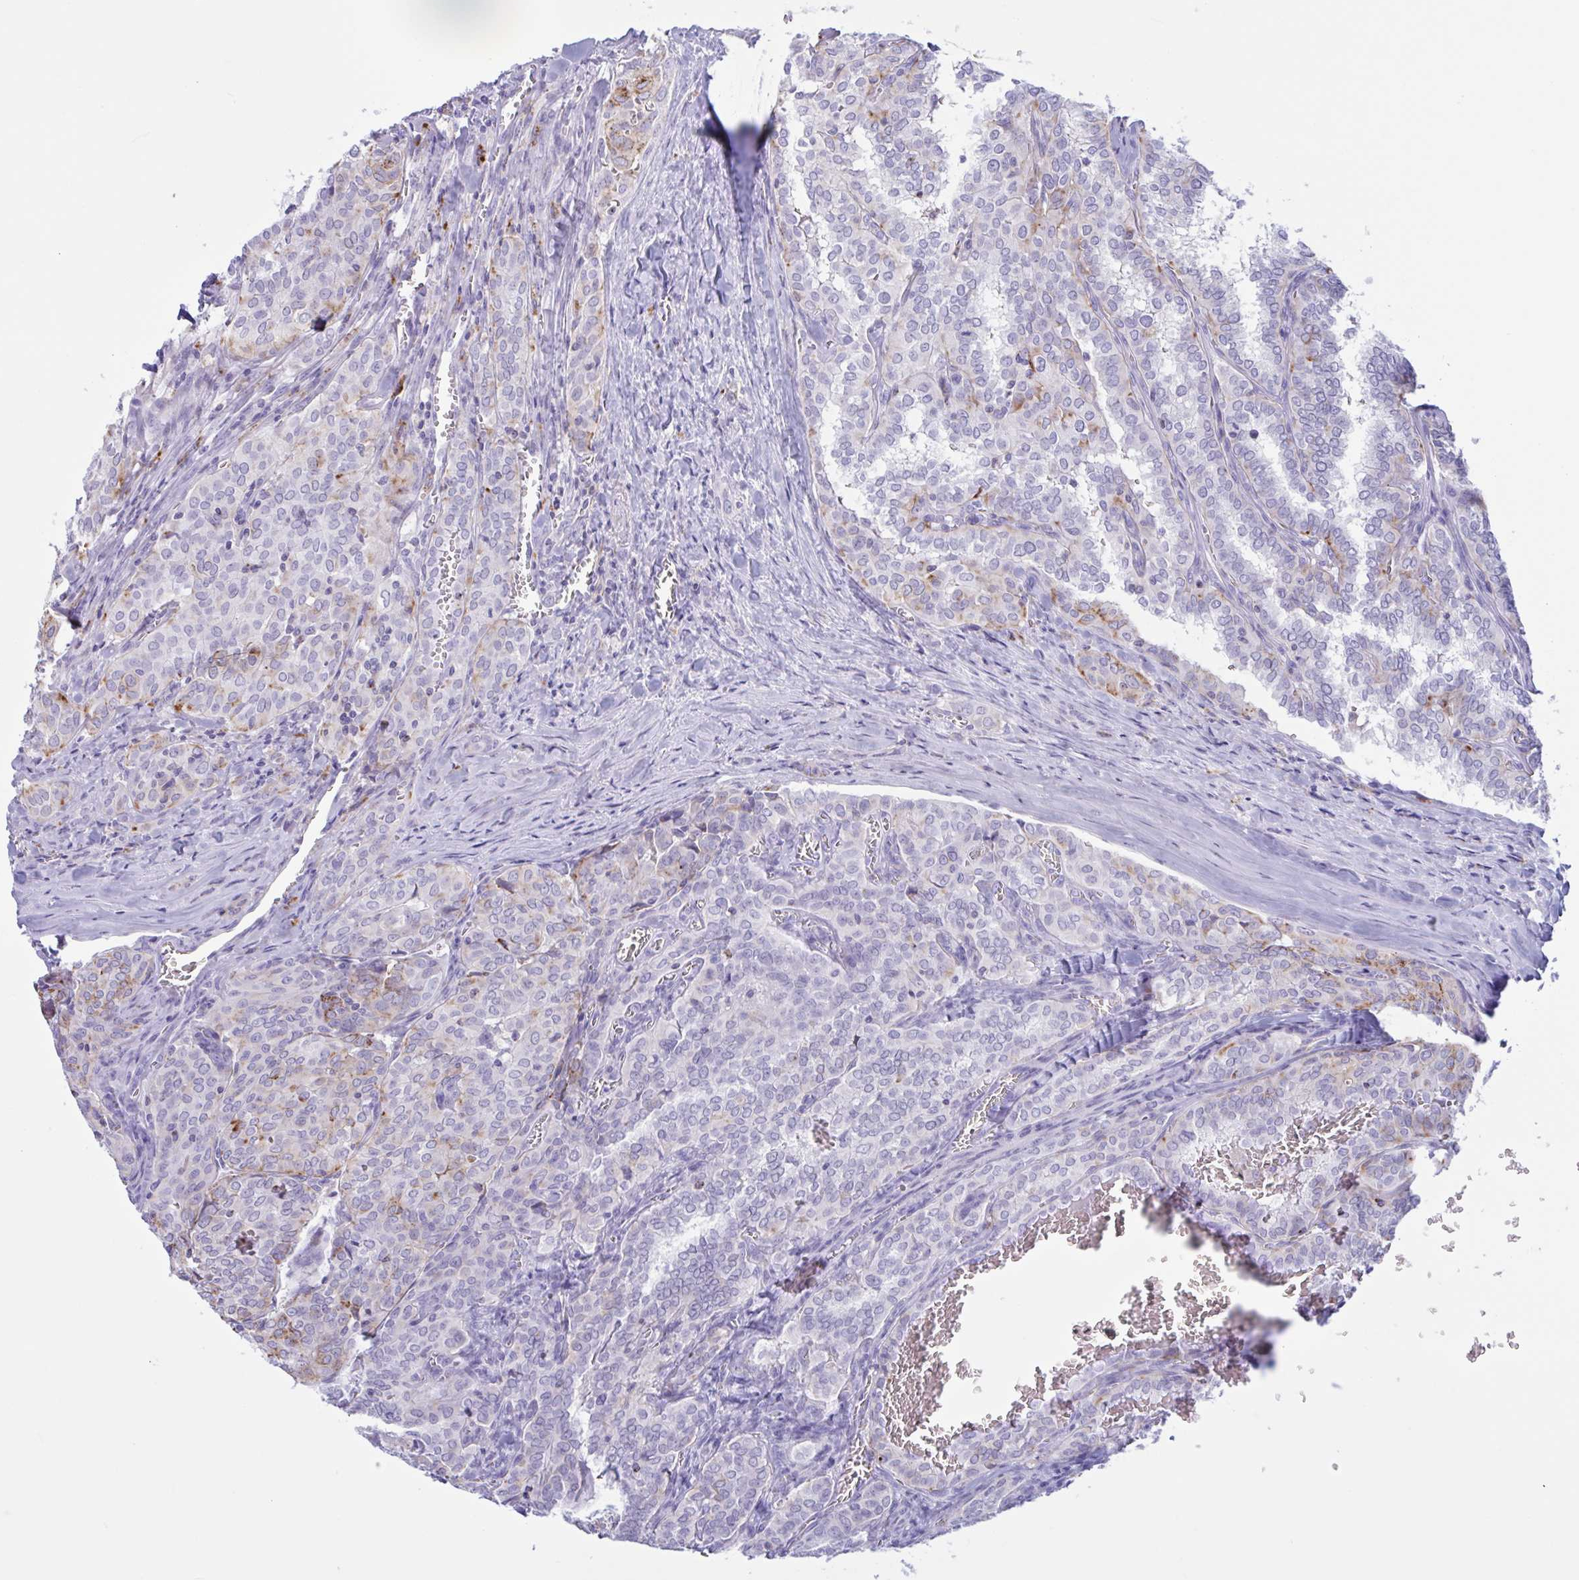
{"staining": {"intensity": "moderate", "quantity": "<25%", "location": "cytoplasmic/membranous"}, "tissue": "thyroid cancer", "cell_type": "Tumor cells", "image_type": "cancer", "snomed": [{"axis": "morphology", "description": "Papillary adenocarcinoma, NOS"}, {"axis": "topography", "description": "Thyroid gland"}], "caption": "Moderate cytoplasmic/membranous positivity is appreciated in approximately <25% of tumor cells in papillary adenocarcinoma (thyroid).", "gene": "XCL1", "patient": {"sex": "female", "age": 30}}